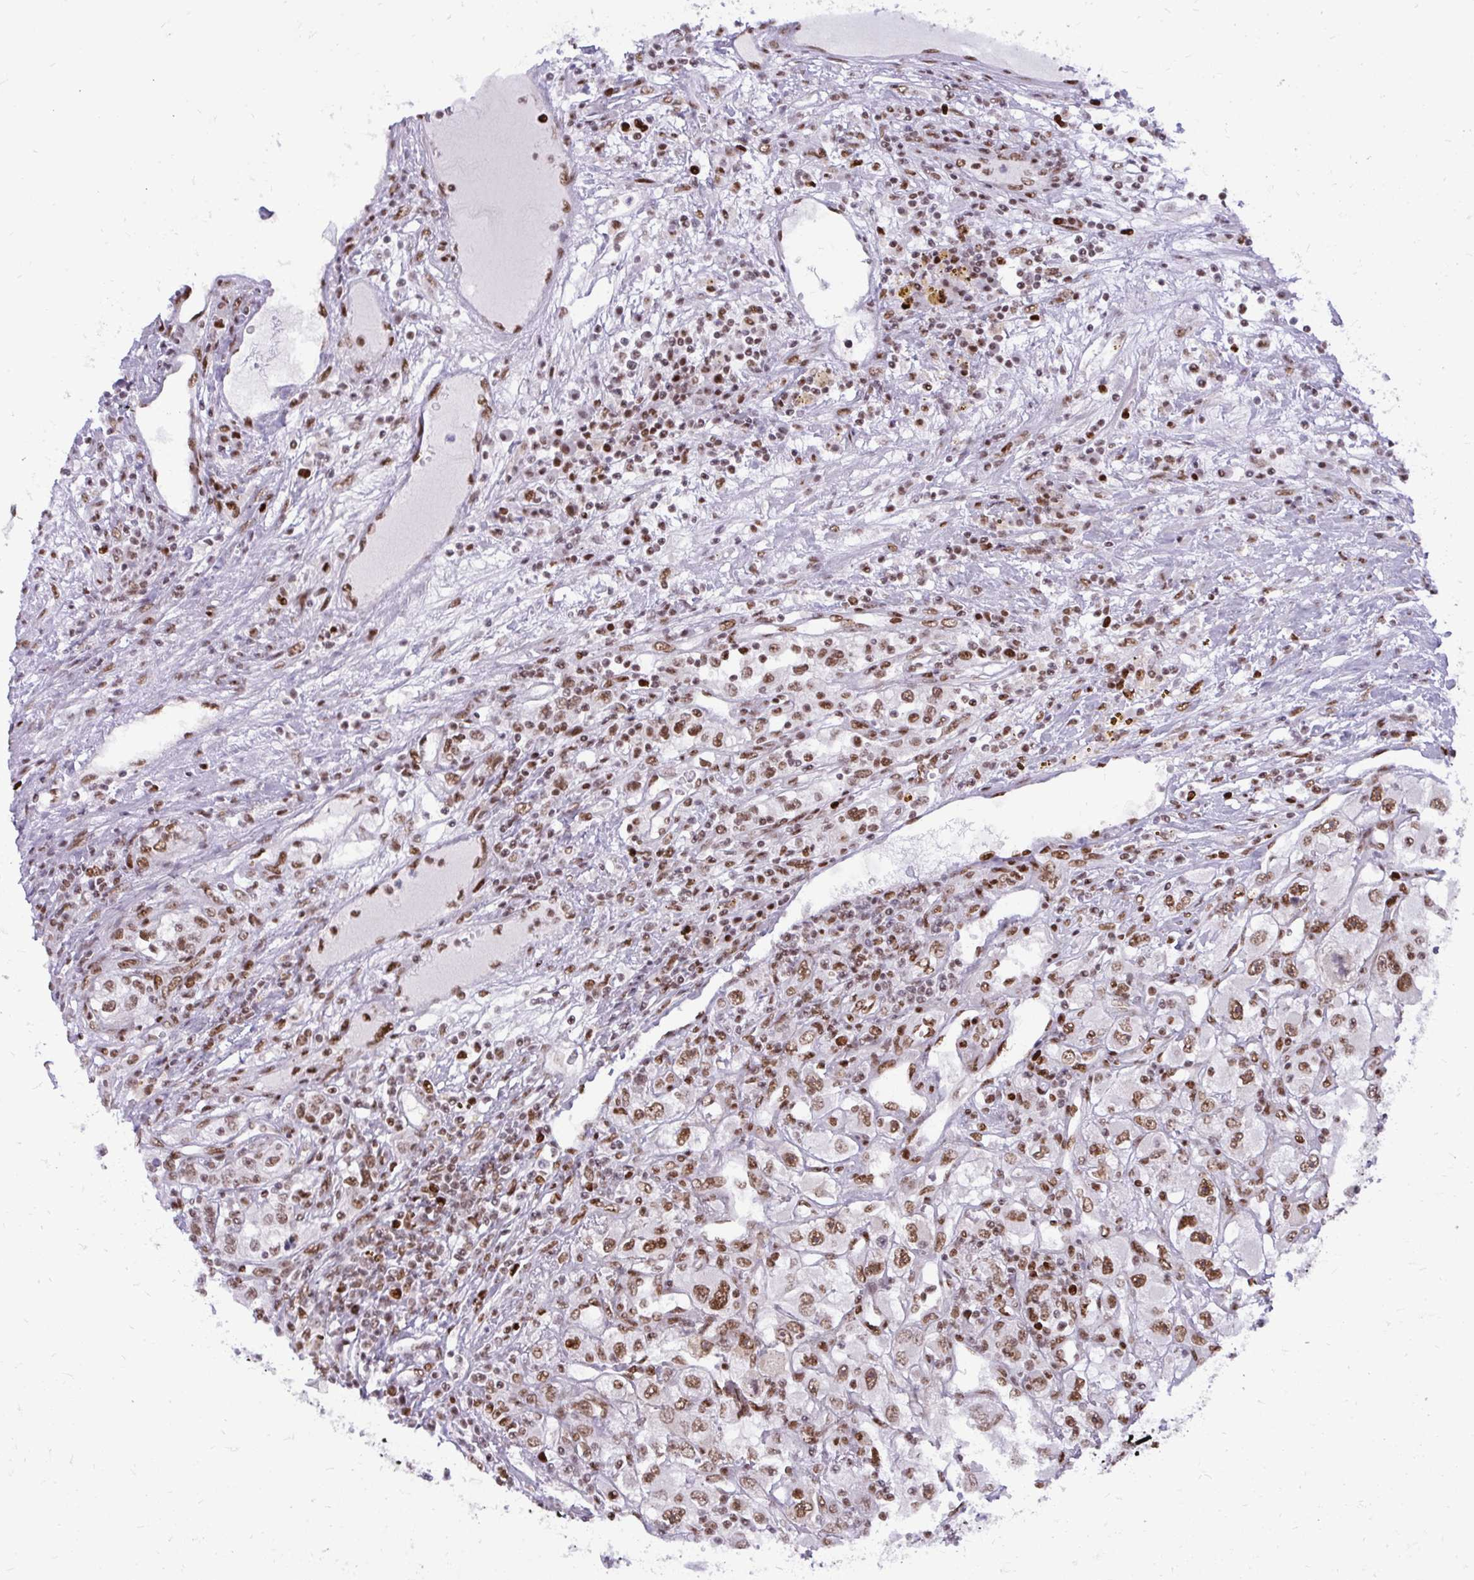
{"staining": {"intensity": "moderate", "quantity": ">75%", "location": "nuclear"}, "tissue": "renal cancer", "cell_type": "Tumor cells", "image_type": "cancer", "snomed": [{"axis": "morphology", "description": "Adenocarcinoma, NOS"}, {"axis": "topography", "description": "Kidney"}], "caption": "Renal adenocarcinoma was stained to show a protein in brown. There is medium levels of moderate nuclear staining in approximately >75% of tumor cells.", "gene": "CDYL", "patient": {"sex": "female", "age": 52}}